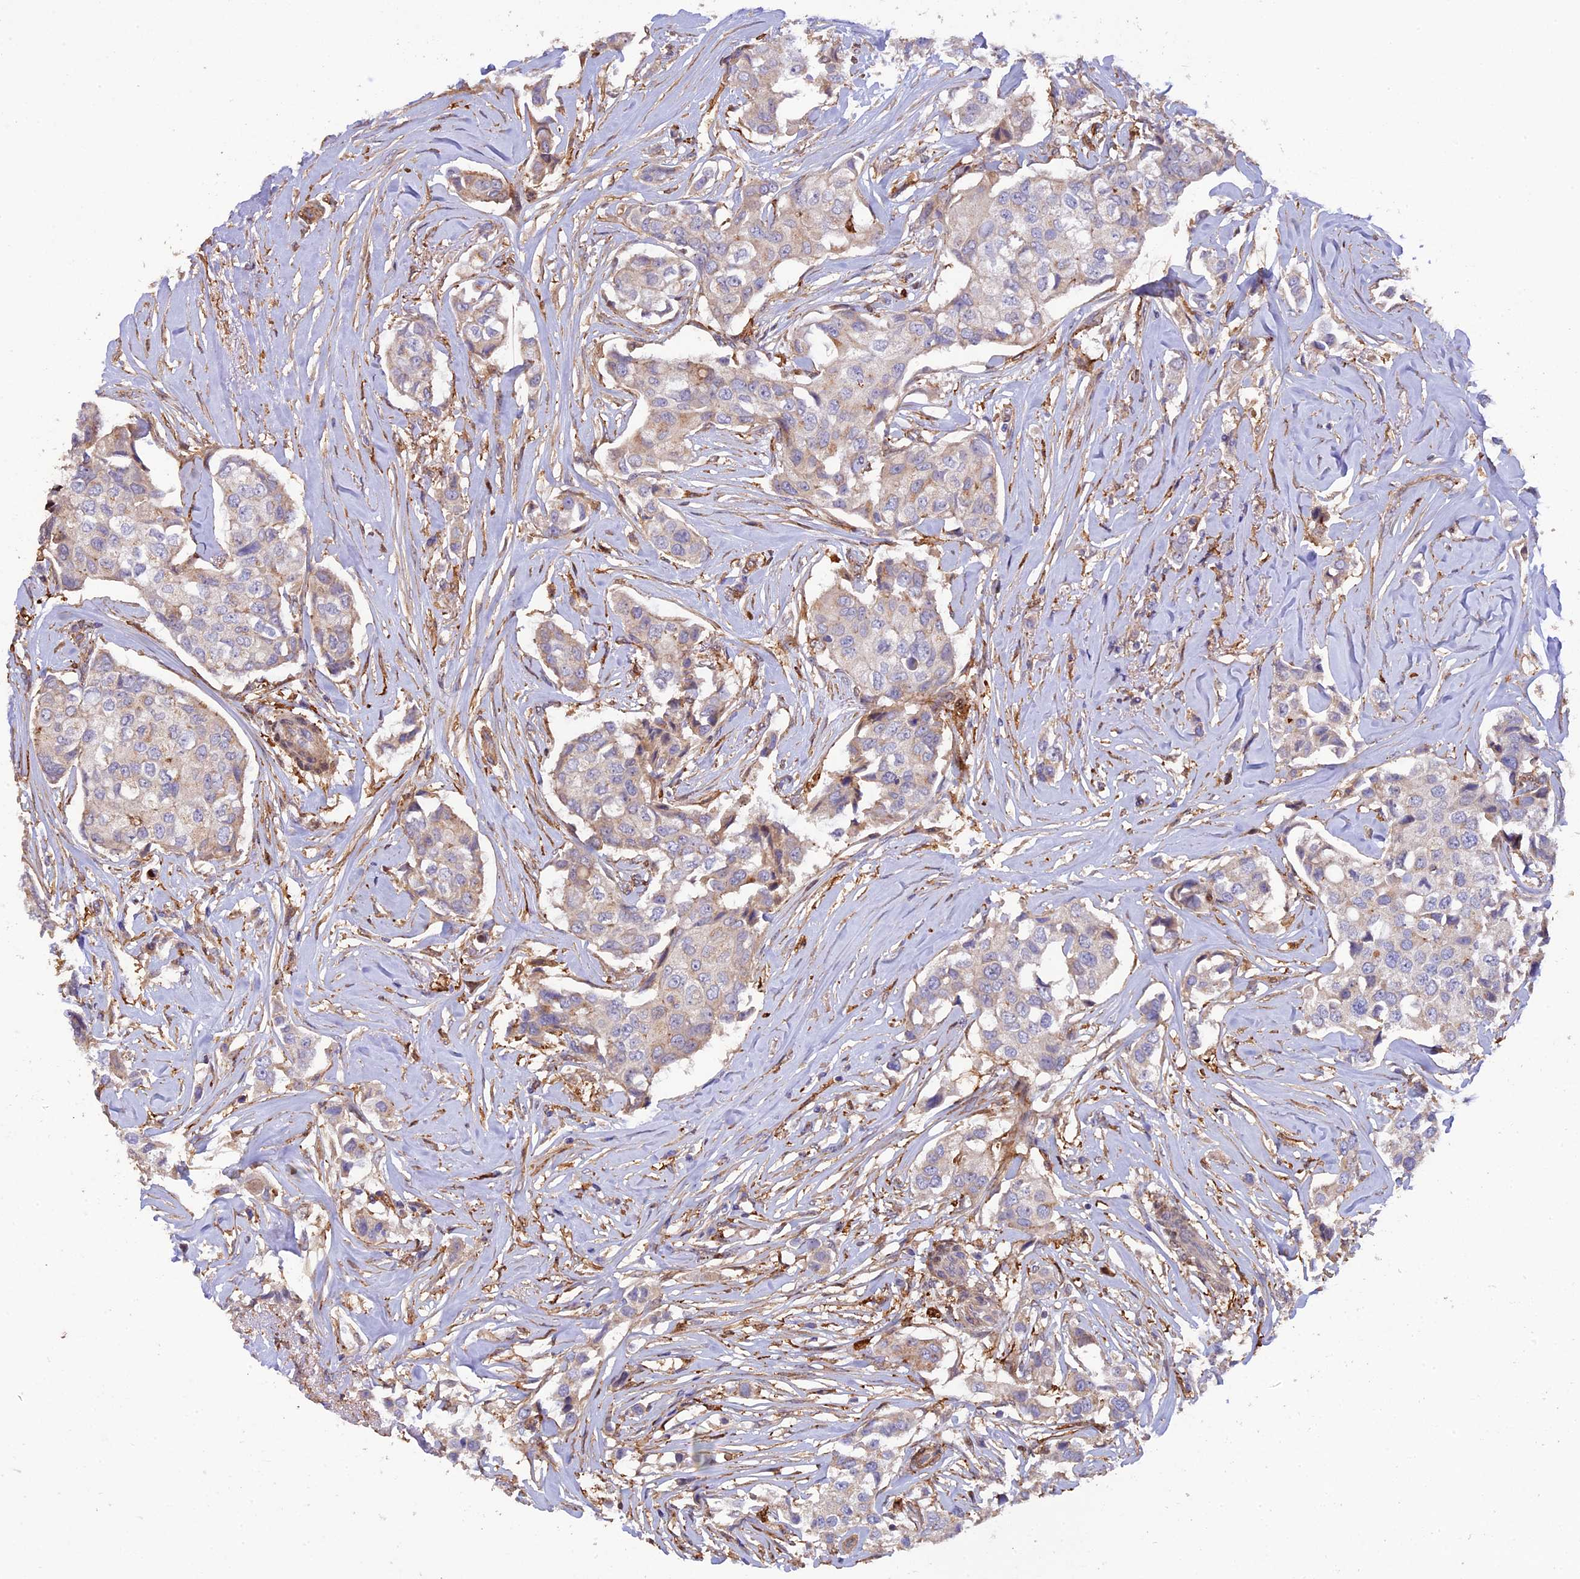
{"staining": {"intensity": "negative", "quantity": "none", "location": "none"}, "tissue": "breast cancer", "cell_type": "Tumor cells", "image_type": "cancer", "snomed": [{"axis": "morphology", "description": "Duct carcinoma"}, {"axis": "topography", "description": "Breast"}], "caption": "This micrograph is of breast invasive ductal carcinoma stained with immunohistochemistry to label a protein in brown with the nuclei are counter-stained blue. There is no expression in tumor cells.", "gene": "FERMT1", "patient": {"sex": "female", "age": 80}}